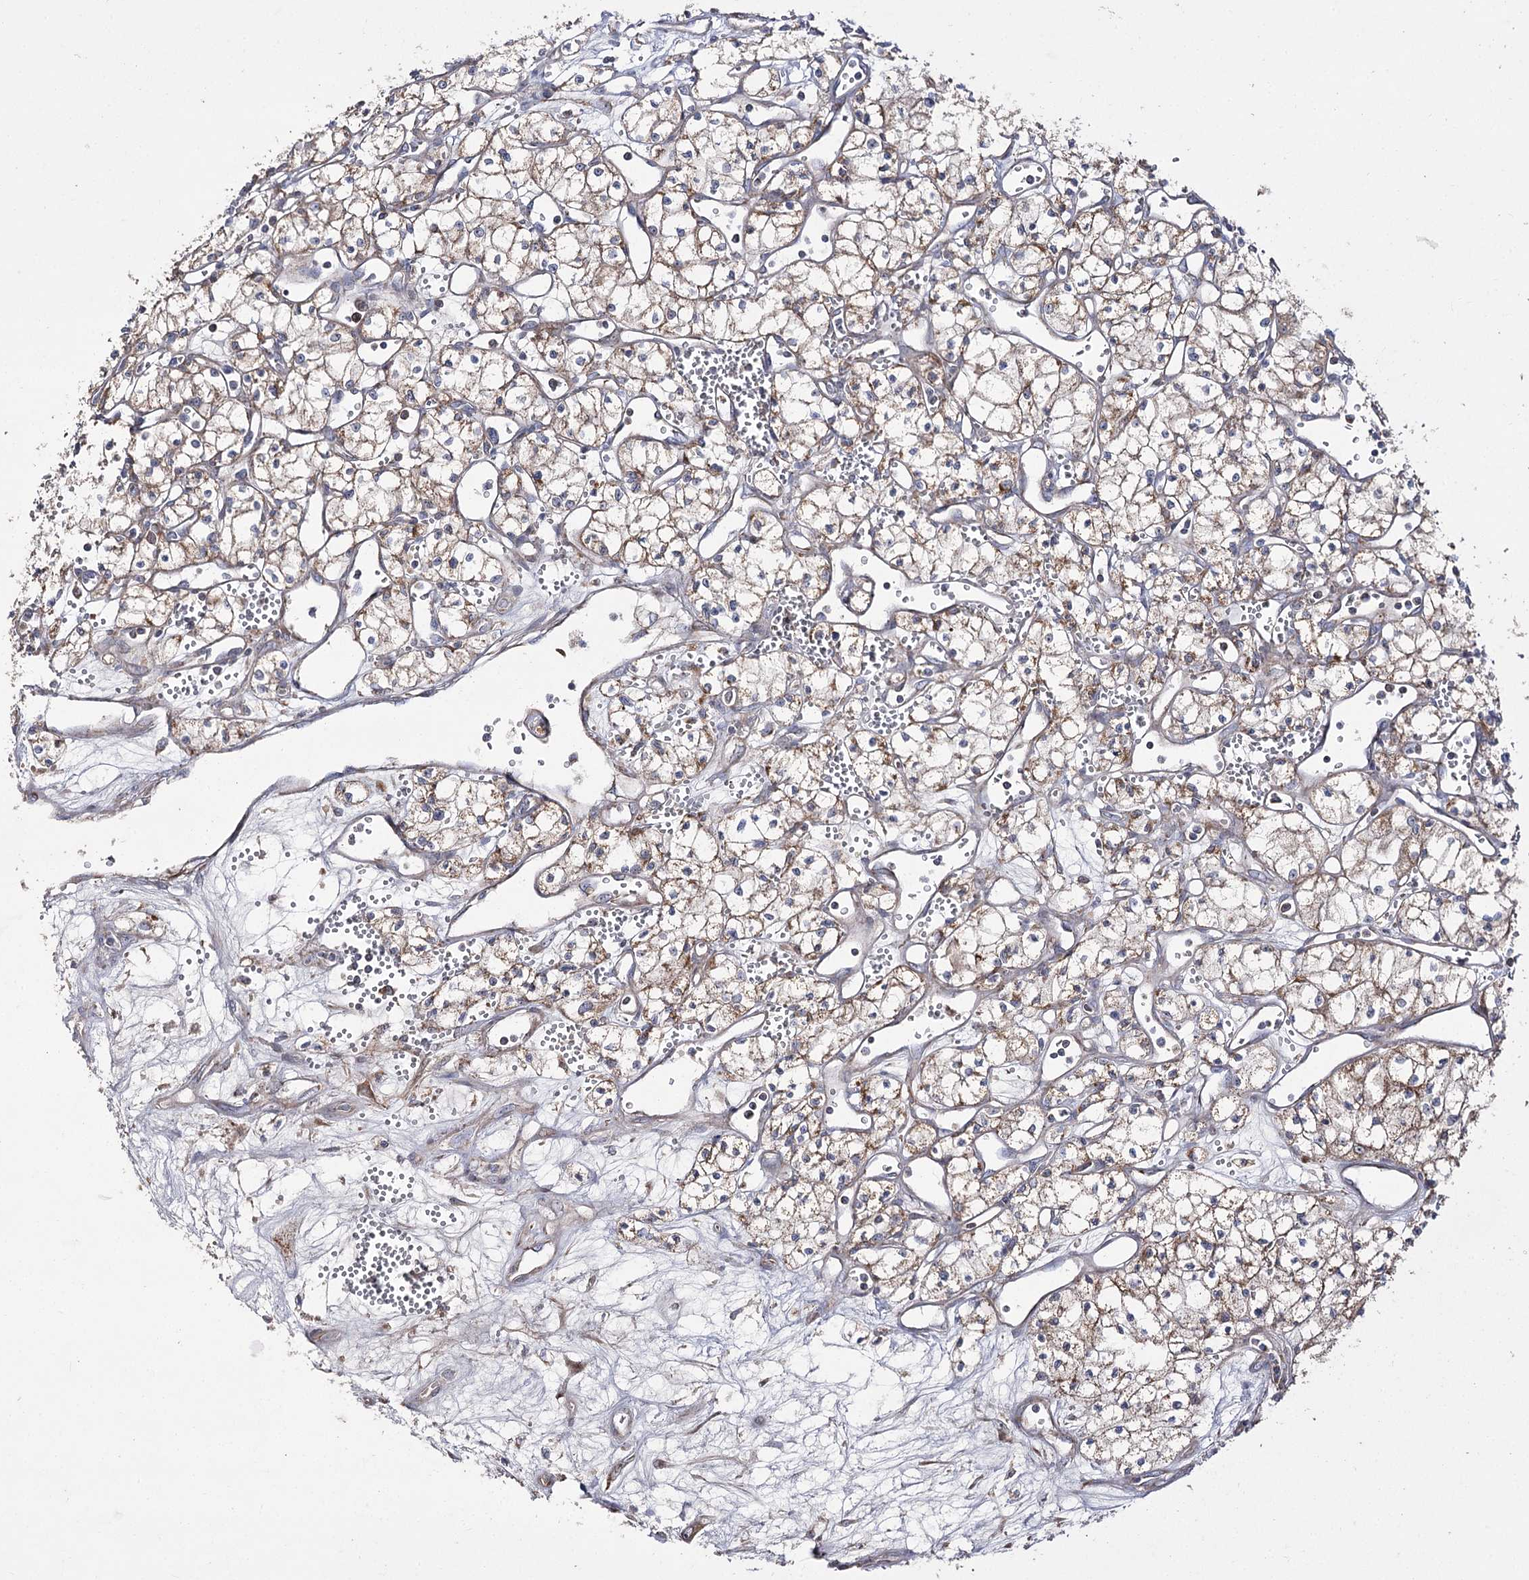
{"staining": {"intensity": "weak", "quantity": ">75%", "location": "cytoplasmic/membranous"}, "tissue": "renal cancer", "cell_type": "Tumor cells", "image_type": "cancer", "snomed": [{"axis": "morphology", "description": "Adenocarcinoma, NOS"}, {"axis": "topography", "description": "Kidney"}], "caption": "A high-resolution image shows immunohistochemistry (IHC) staining of renal cancer (adenocarcinoma), which demonstrates weak cytoplasmic/membranous positivity in approximately >75% of tumor cells.", "gene": "NADK2", "patient": {"sex": "male", "age": 59}}